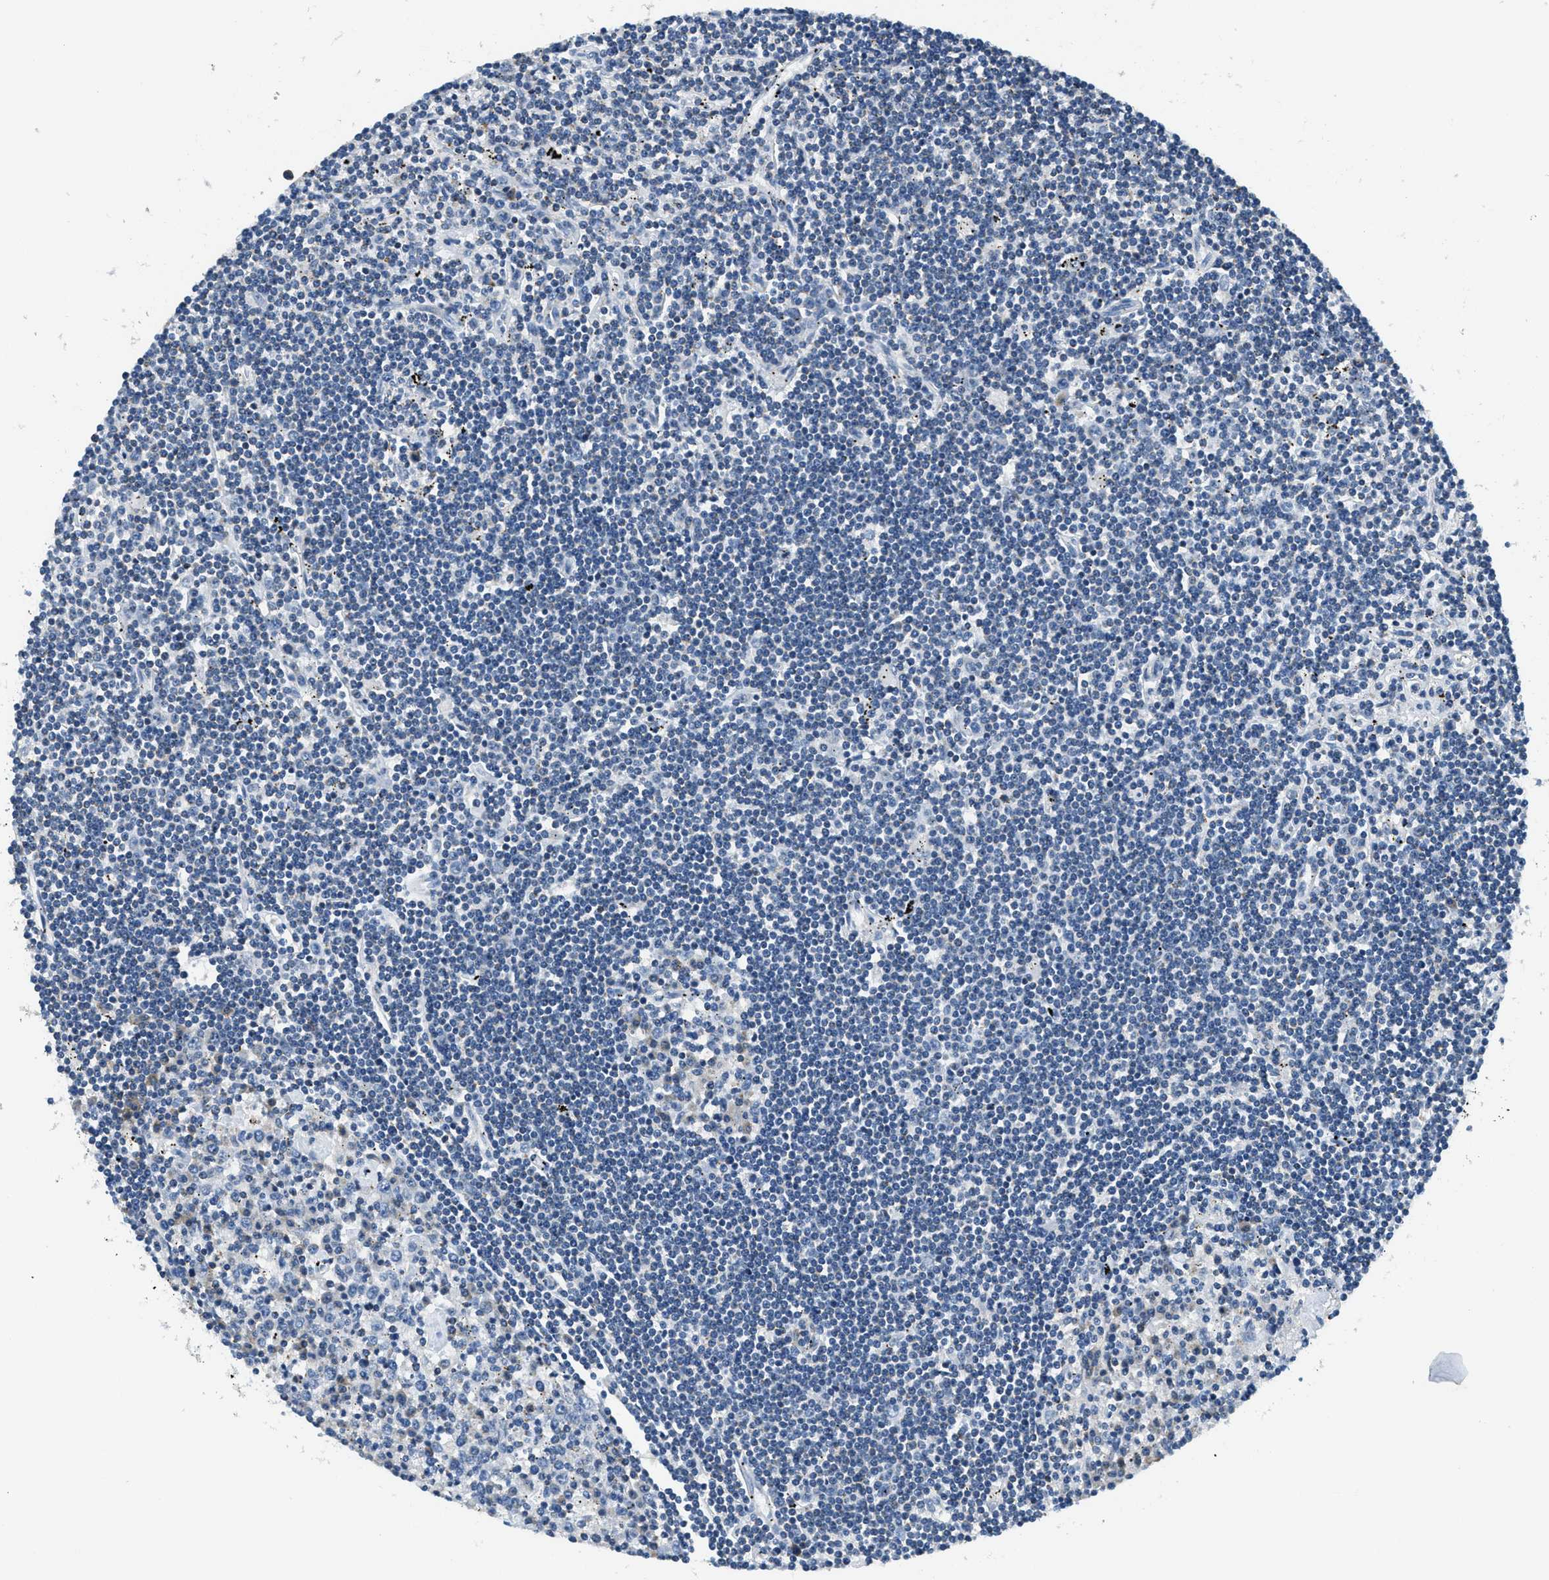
{"staining": {"intensity": "negative", "quantity": "none", "location": "none"}, "tissue": "lymphoma", "cell_type": "Tumor cells", "image_type": "cancer", "snomed": [{"axis": "morphology", "description": "Malignant lymphoma, non-Hodgkin's type, Low grade"}, {"axis": "topography", "description": "Spleen"}], "caption": "Photomicrograph shows no protein staining in tumor cells of lymphoma tissue. Brightfield microscopy of immunohistochemistry stained with DAB (3,3'-diaminobenzidine) (brown) and hematoxylin (blue), captured at high magnification.", "gene": "CA4", "patient": {"sex": "male", "age": 76}}